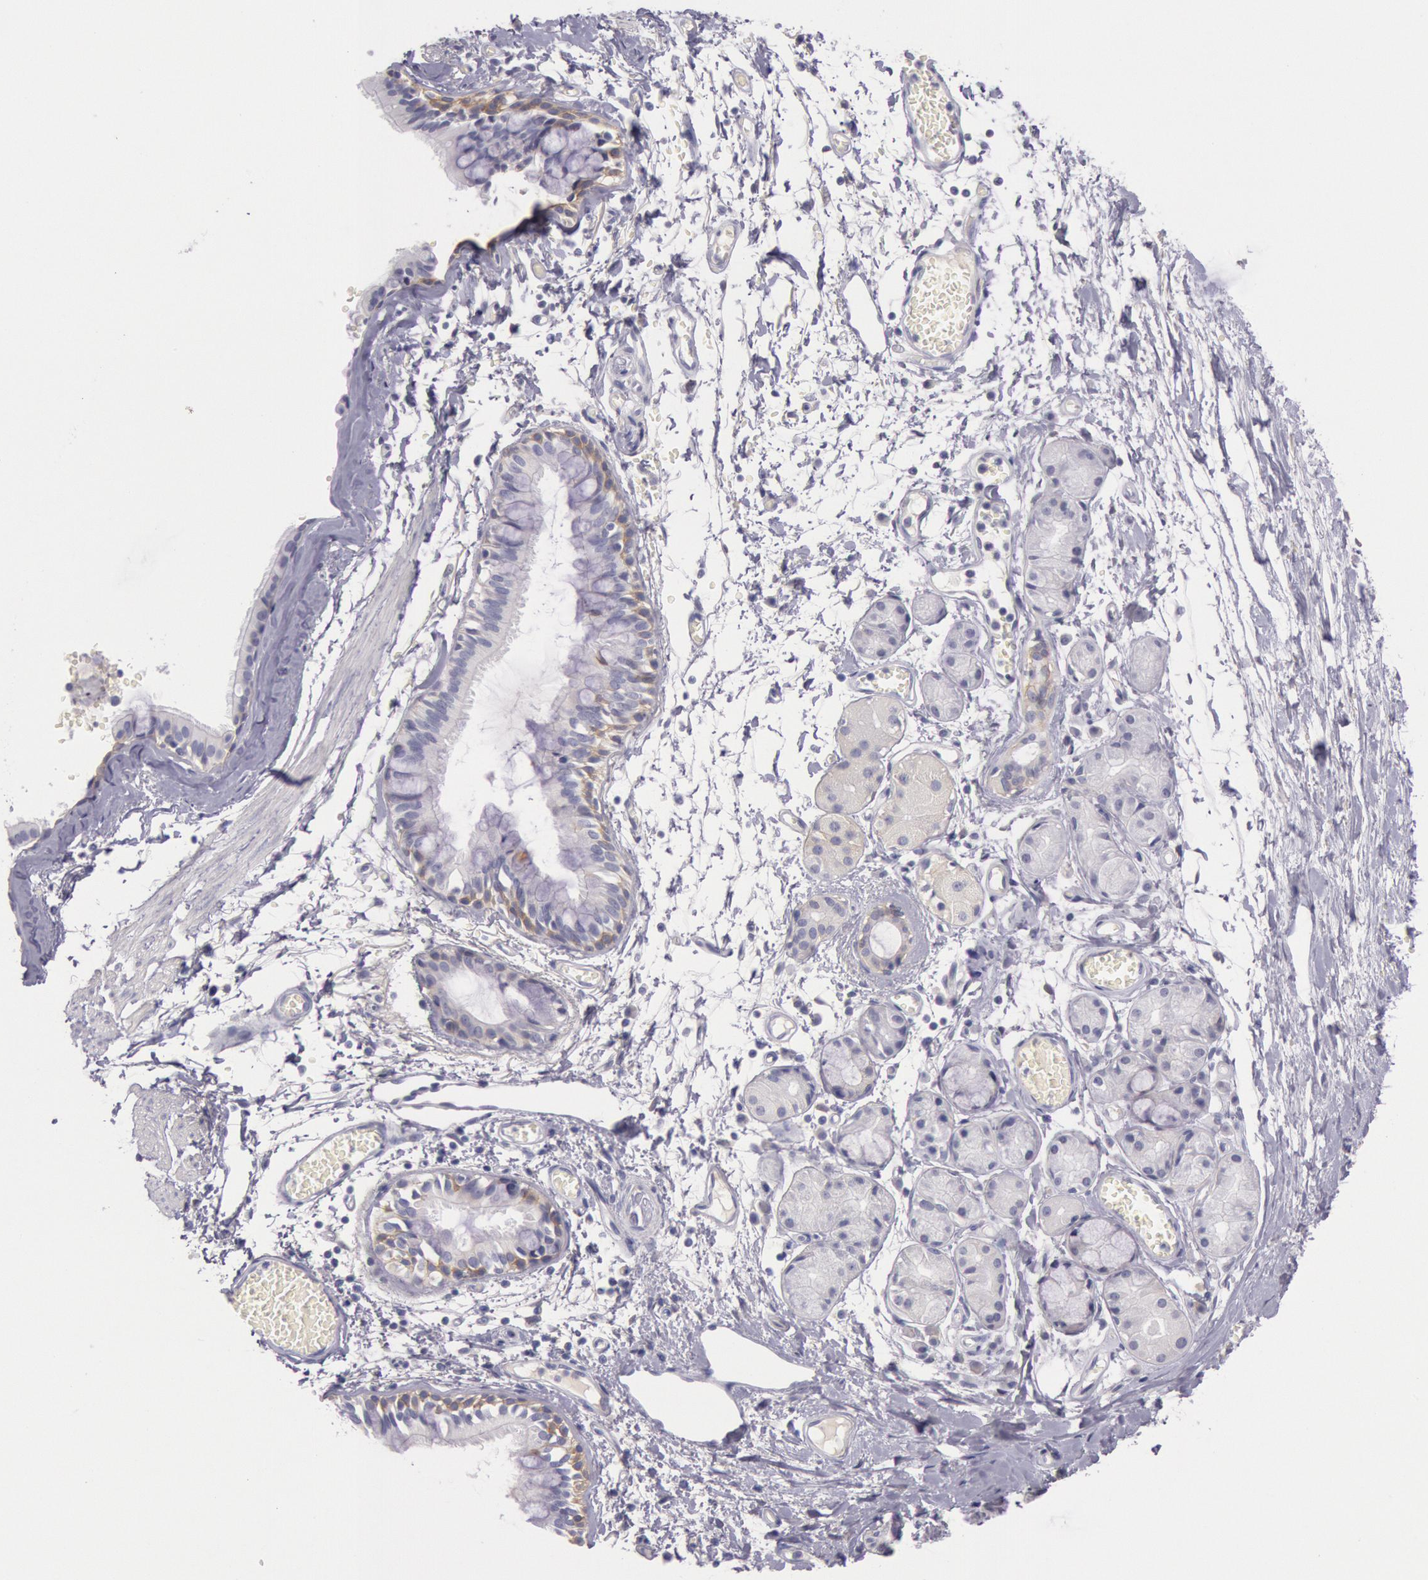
{"staining": {"intensity": "negative", "quantity": "none", "location": "none"}, "tissue": "bronchus", "cell_type": "Respiratory epithelial cells", "image_type": "normal", "snomed": [{"axis": "morphology", "description": "Normal tissue, NOS"}, {"axis": "topography", "description": "Bronchus"}, {"axis": "topography", "description": "Lung"}], "caption": "An immunohistochemistry (IHC) photomicrograph of unremarkable bronchus is shown. There is no staining in respiratory epithelial cells of bronchus. (Stains: DAB (3,3'-diaminobenzidine) immunohistochemistry (IHC) with hematoxylin counter stain, Microscopy: brightfield microscopy at high magnification).", "gene": "EGFR", "patient": {"sex": "female", "age": 56}}